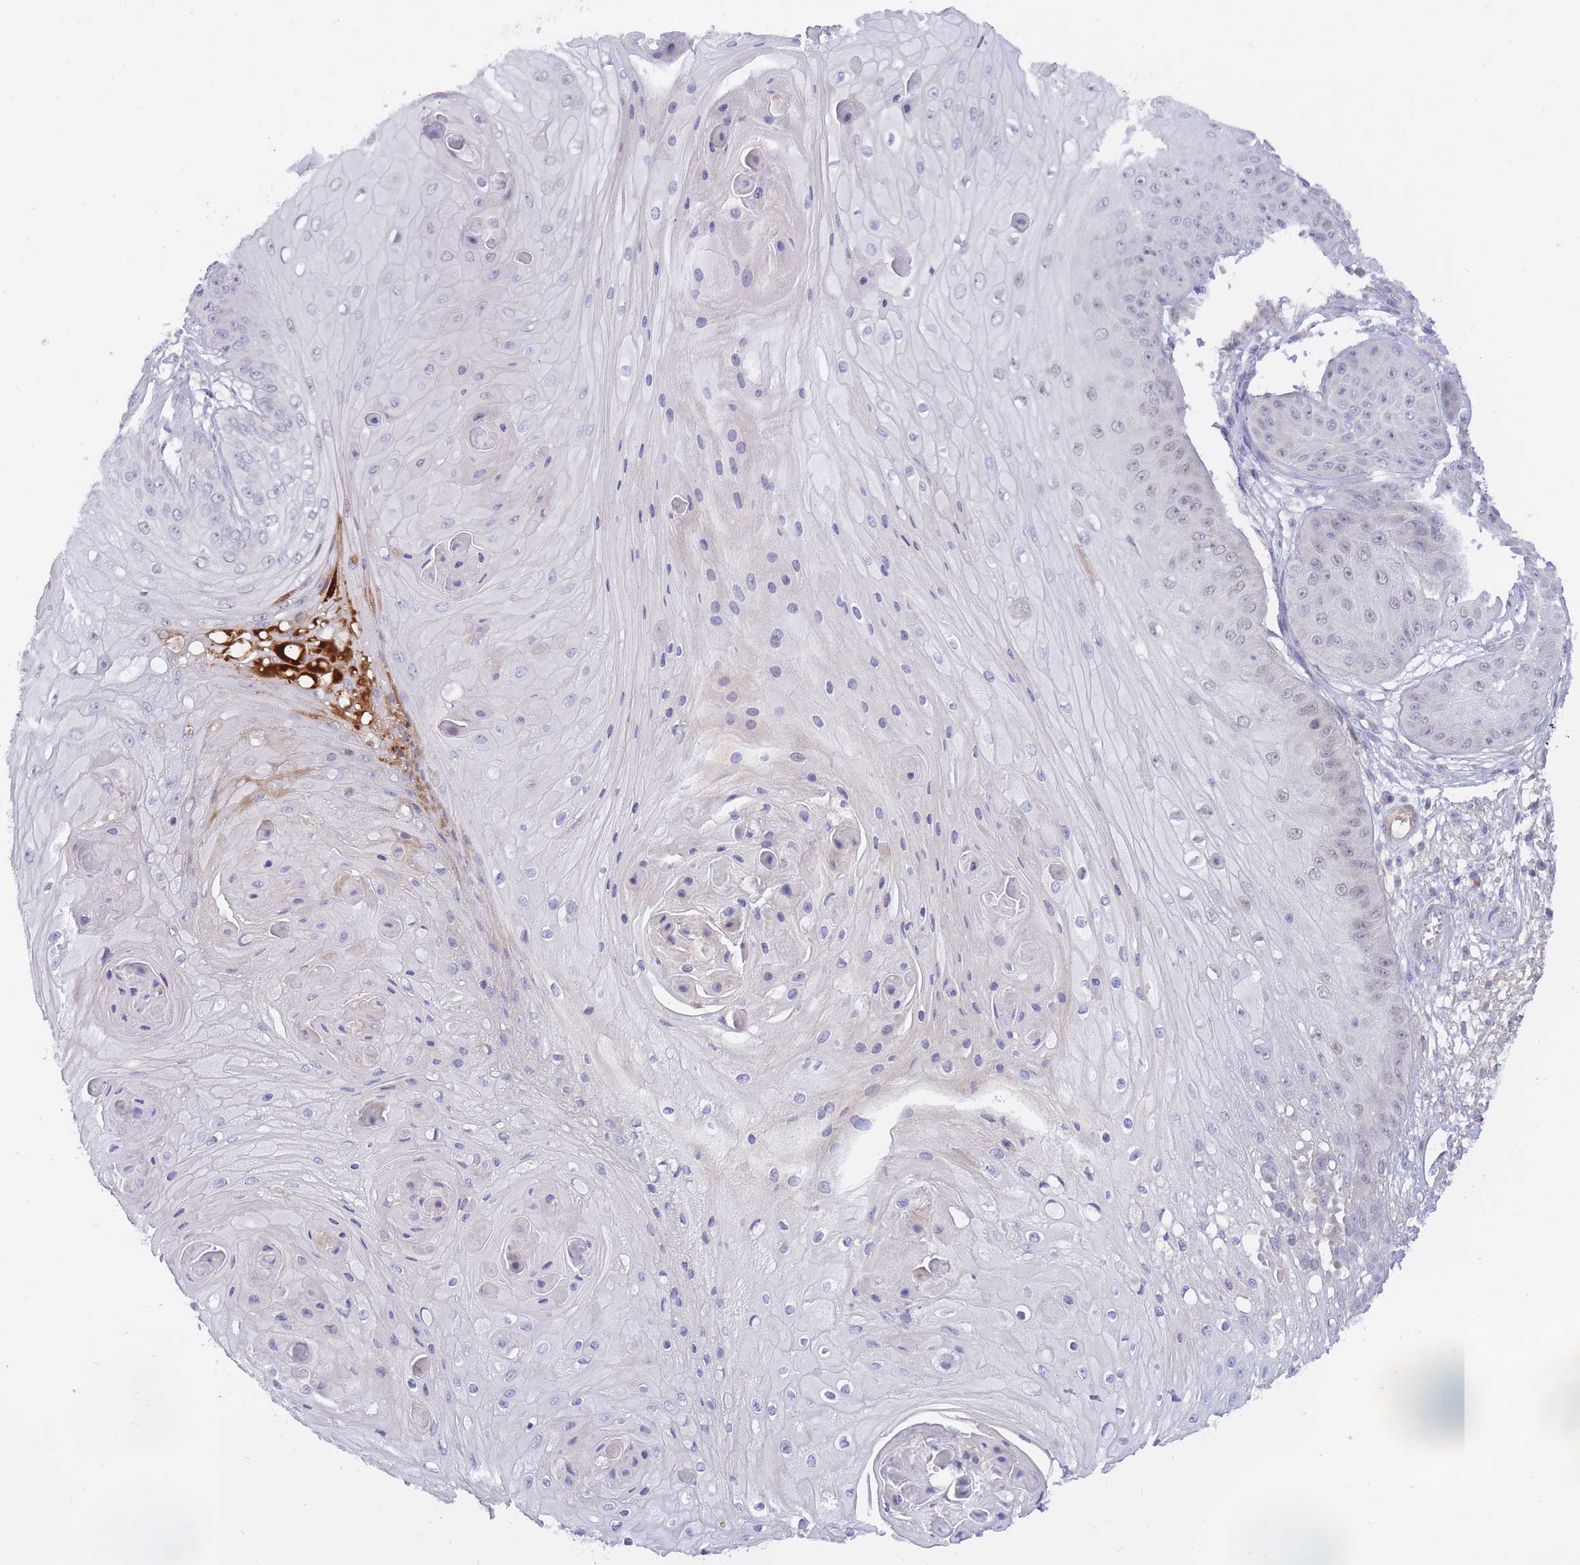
{"staining": {"intensity": "negative", "quantity": "none", "location": "none"}, "tissue": "skin cancer", "cell_type": "Tumor cells", "image_type": "cancer", "snomed": [{"axis": "morphology", "description": "Squamous cell carcinoma, NOS"}, {"axis": "topography", "description": "Skin"}], "caption": "High magnification brightfield microscopy of skin cancer (squamous cell carcinoma) stained with DAB (3,3'-diaminobenzidine) (brown) and counterstained with hematoxylin (blue): tumor cells show no significant positivity. Brightfield microscopy of IHC stained with DAB (3,3'-diaminobenzidine) (brown) and hematoxylin (blue), captured at high magnification.", "gene": "APOL4", "patient": {"sex": "male", "age": 70}}